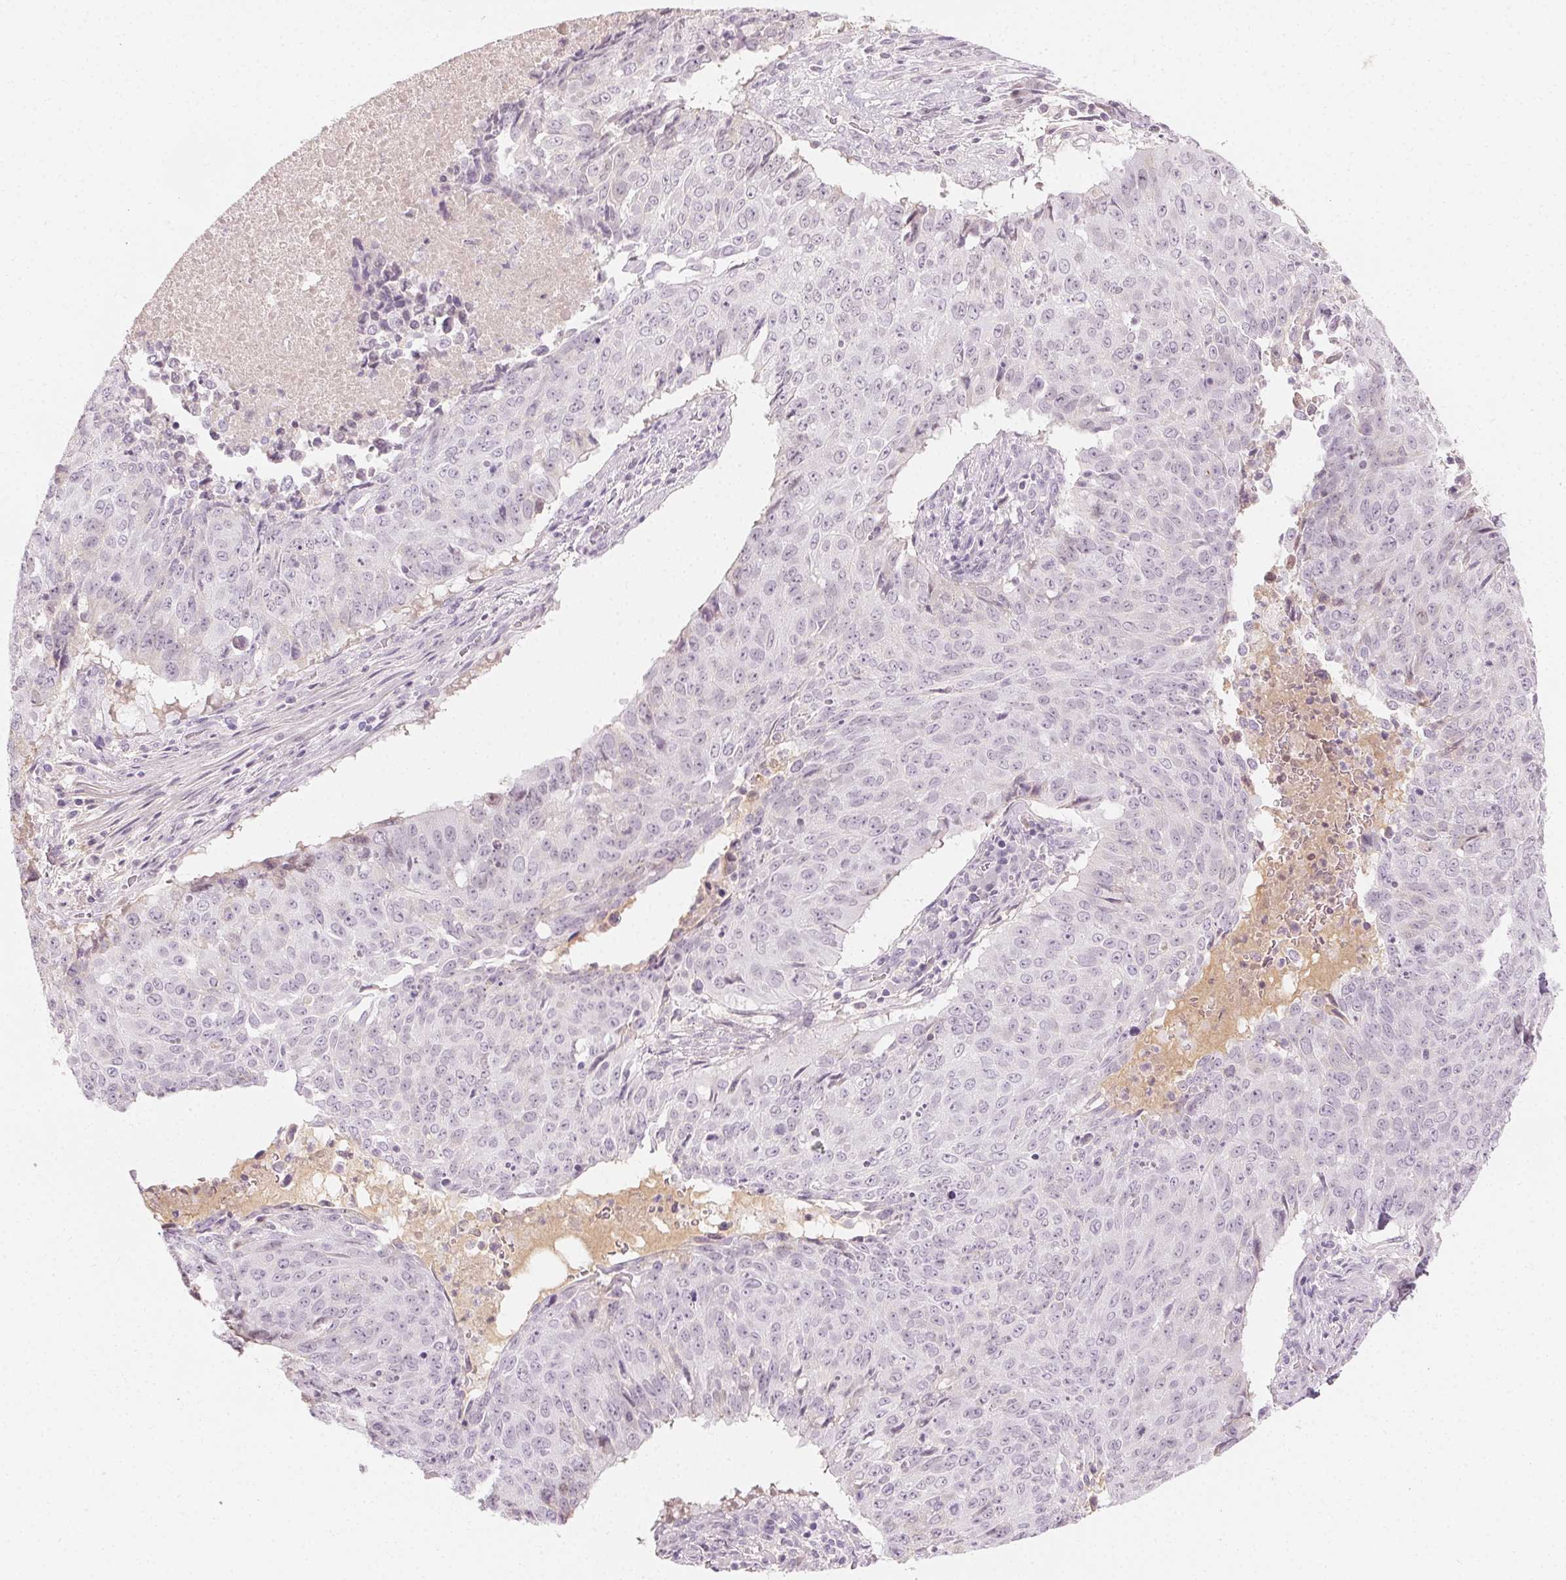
{"staining": {"intensity": "negative", "quantity": "none", "location": "none"}, "tissue": "lung cancer", "cell_type": "Tumor cells", "image_type": "cancer", "snomed": [{"axis": "morphology", "description": "Normal tissue, NOS"}, {"axis": "morphology", "description": "Squamous cell carcinoma, NOS"}, {"axis": "topography", "description": "Bronchus"}, {"axis": "topography", "description": "Lung"}], "caption": "This is an immunohistochemistry histopathology image of human lung squamous cell carcinoma. There is no expression in tumor cells.", "gene": "AFM", "patient": {"sex": "male", "age": 64}}